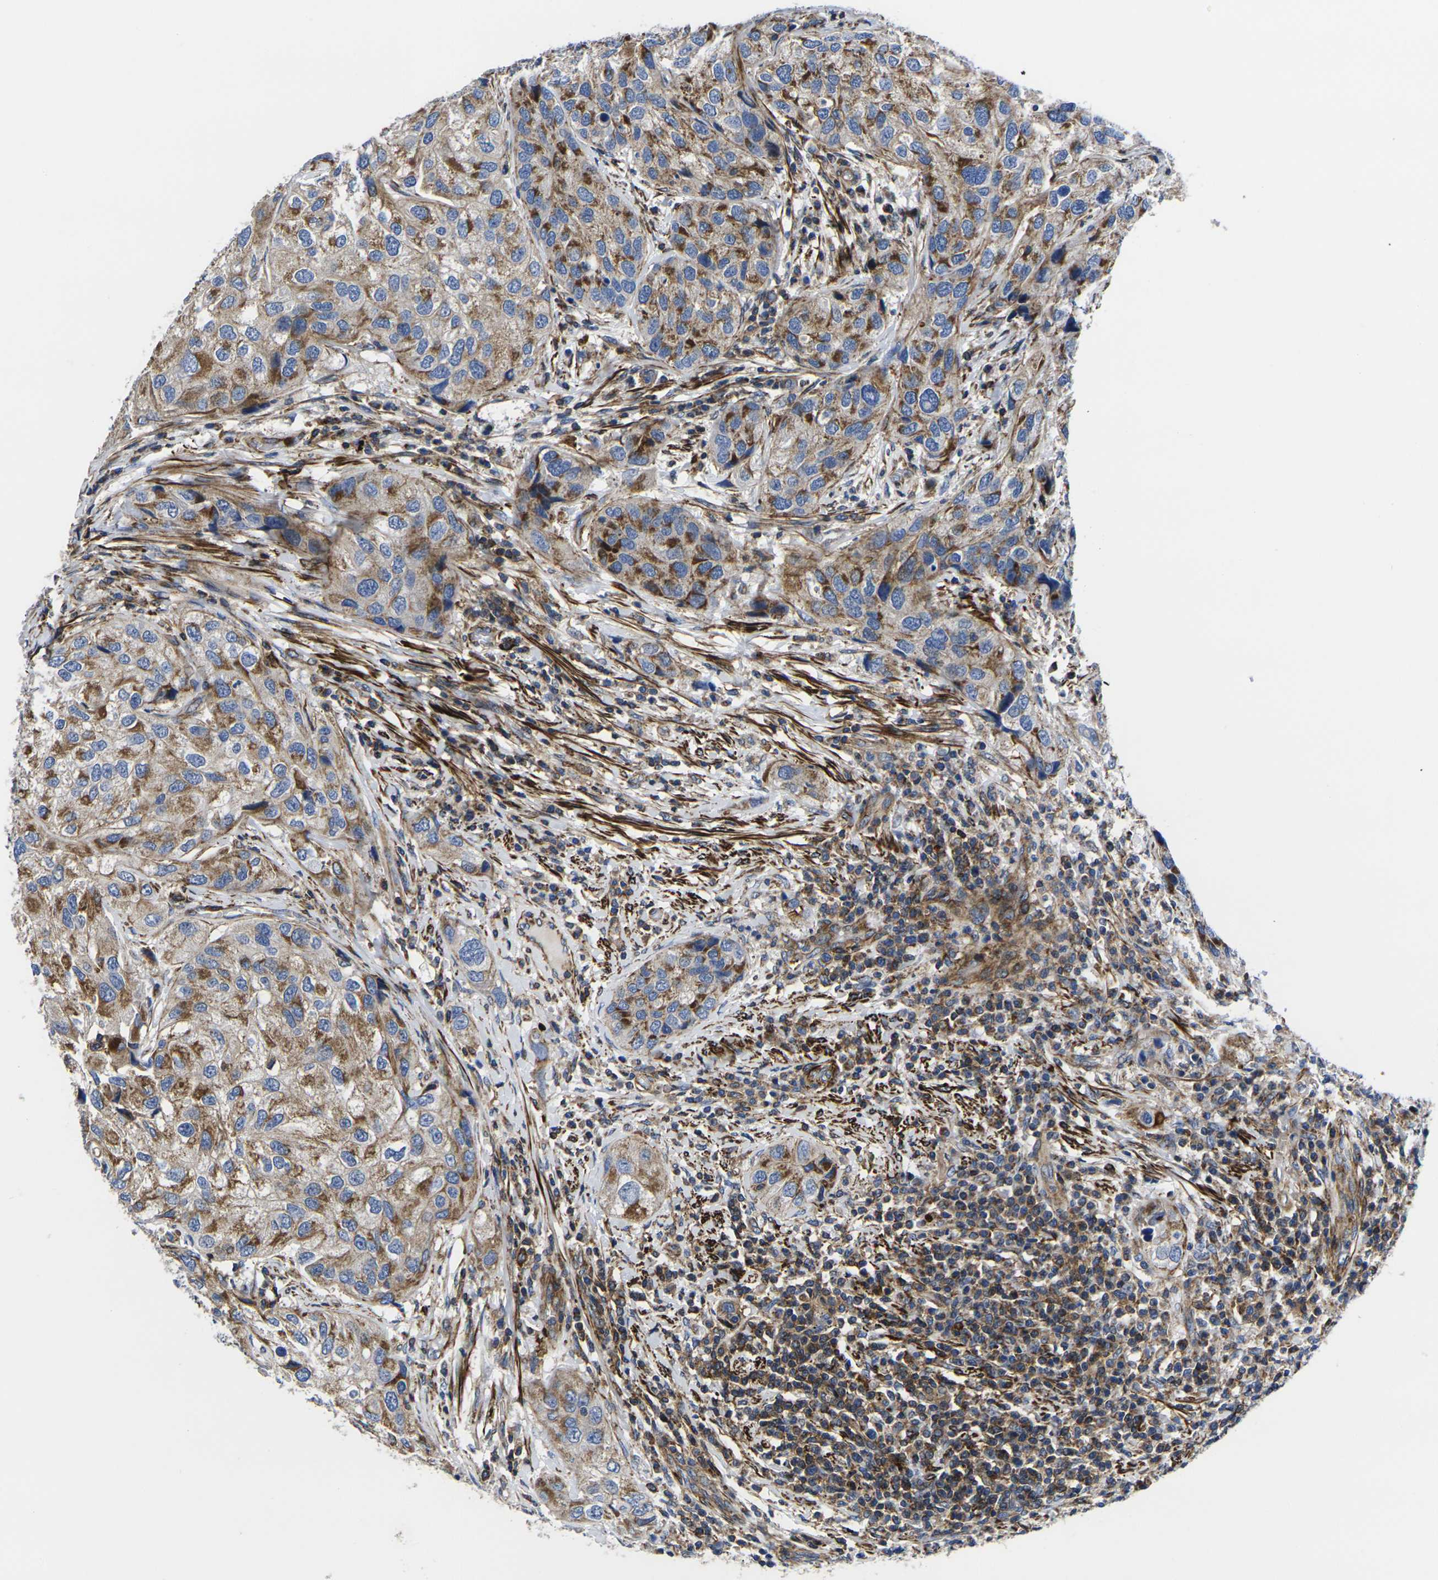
{"staining": {"intensity": "moderate", "quantity": ">75%", "location": "cytoplasmic/membranous"}, "tissue": "urothelial cancer", "cell_type": "Tumor cells", "image_type": "cancer", "snomed": [{"axis": "morphology", "description": "Urothelial carcinoma, High grade"}, {"axis": "topography", "description": "Urinary bladder"}], "caption": "This is an image of immunohistochemistry staining of urothelial cancer, which shows moderate expression in the cytoplasmic/membranous of tumor cells.", "gene": "GPR4", "patient": {"sex": "female", "age": 64}}